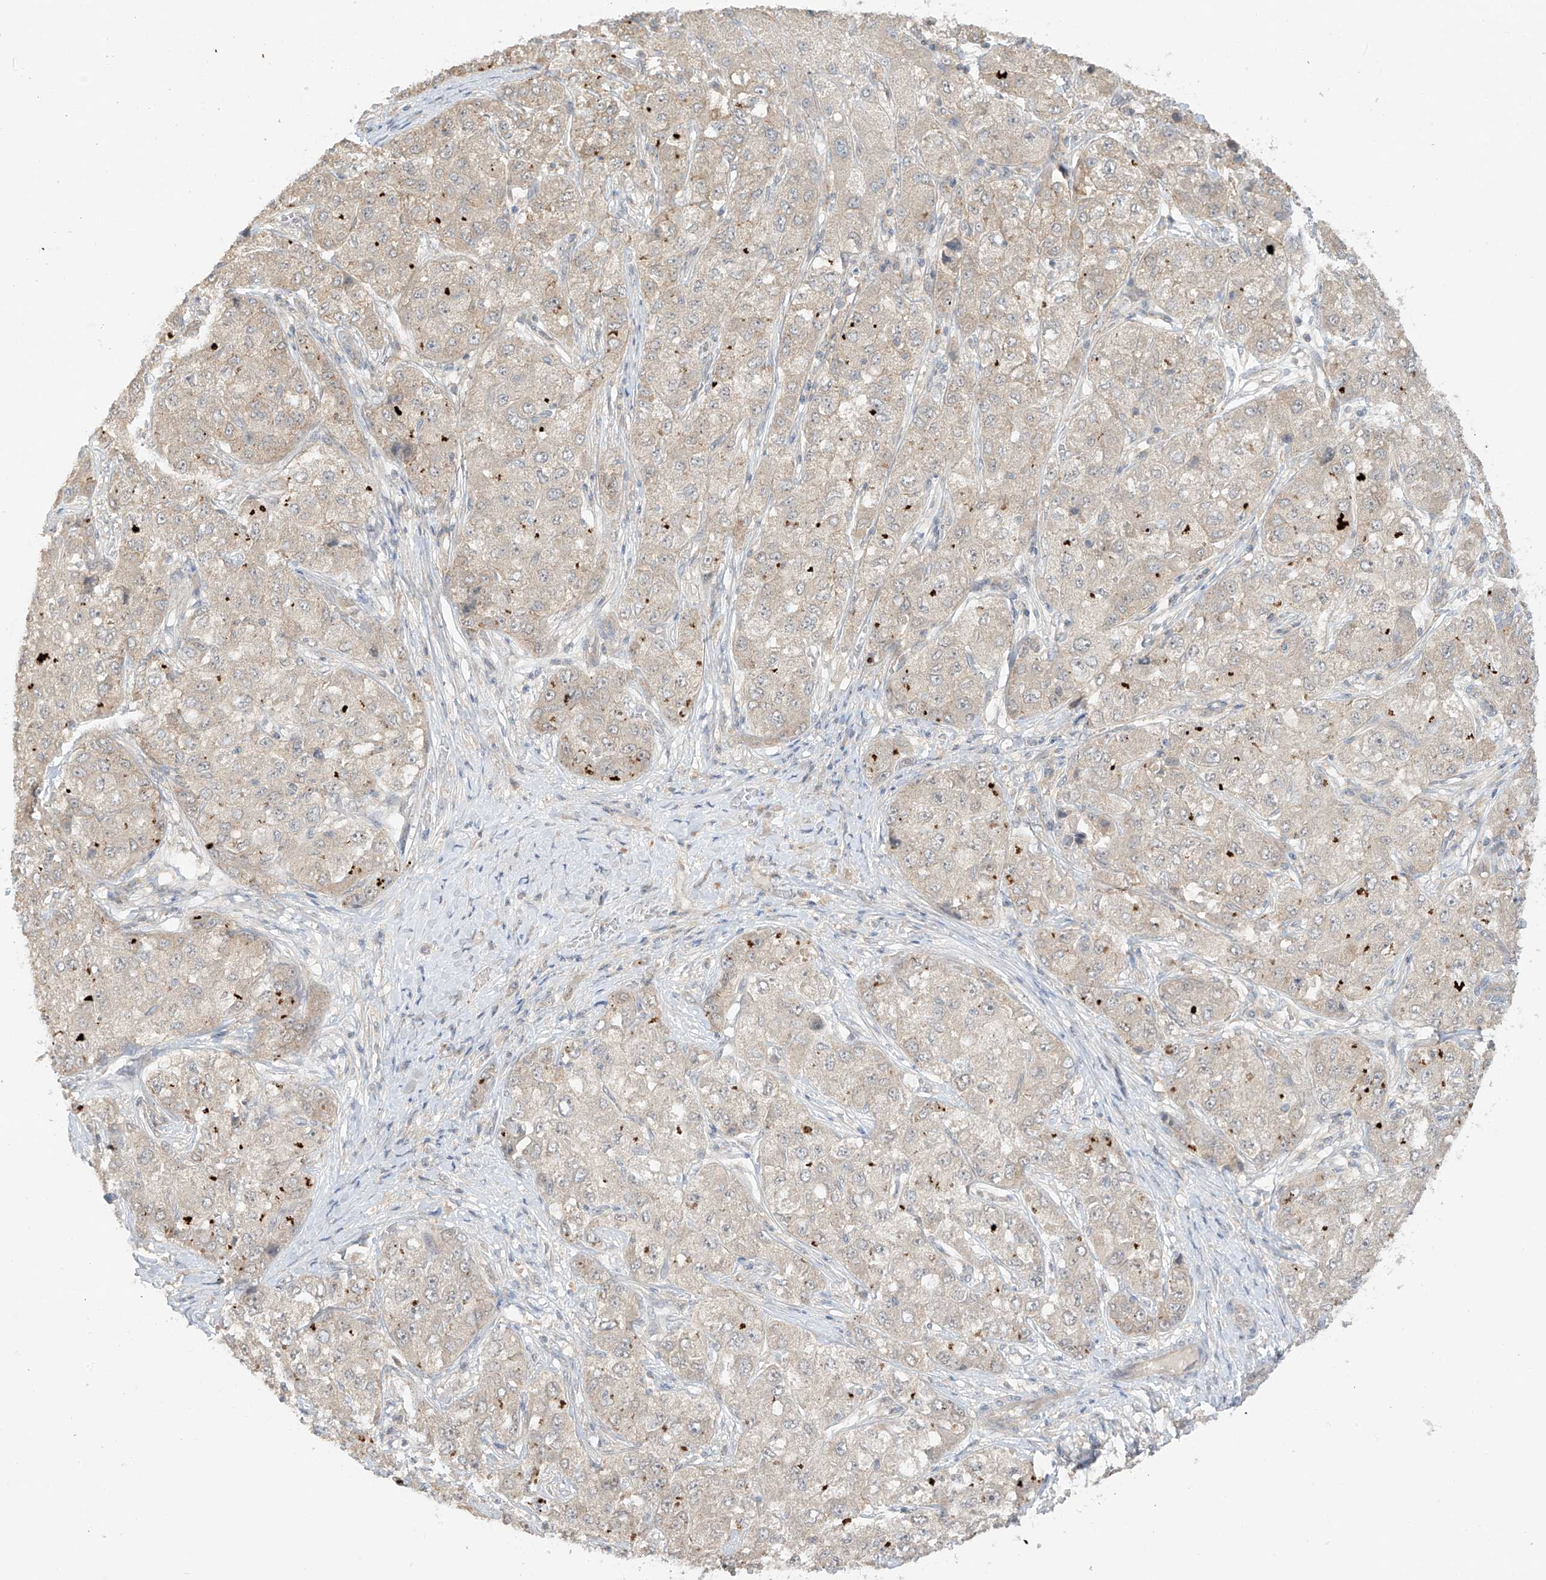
{"staining": {"intensity": "strong", "quantity": "<25%", "location": "cytoplasmic/membranous"}, "tissue": "liver cancer", "cell_type": "Tumor cells", "image_type": "cancer", "snomed": [{"axis": "morphology", "description": "Carcinoma, Hepatocellular, NOS"}, {"axis": "topography", "description": "Liver"}], "caption": "Approximately <25% of tumor cells in human hepatocellular carcinoma (liver) display strong cytoplasmic/membranous protein staining as visualized by brown immunohistochemical staining.", "gene": "ANGEL2", "patient": {"sex": "male", "age": 80}}